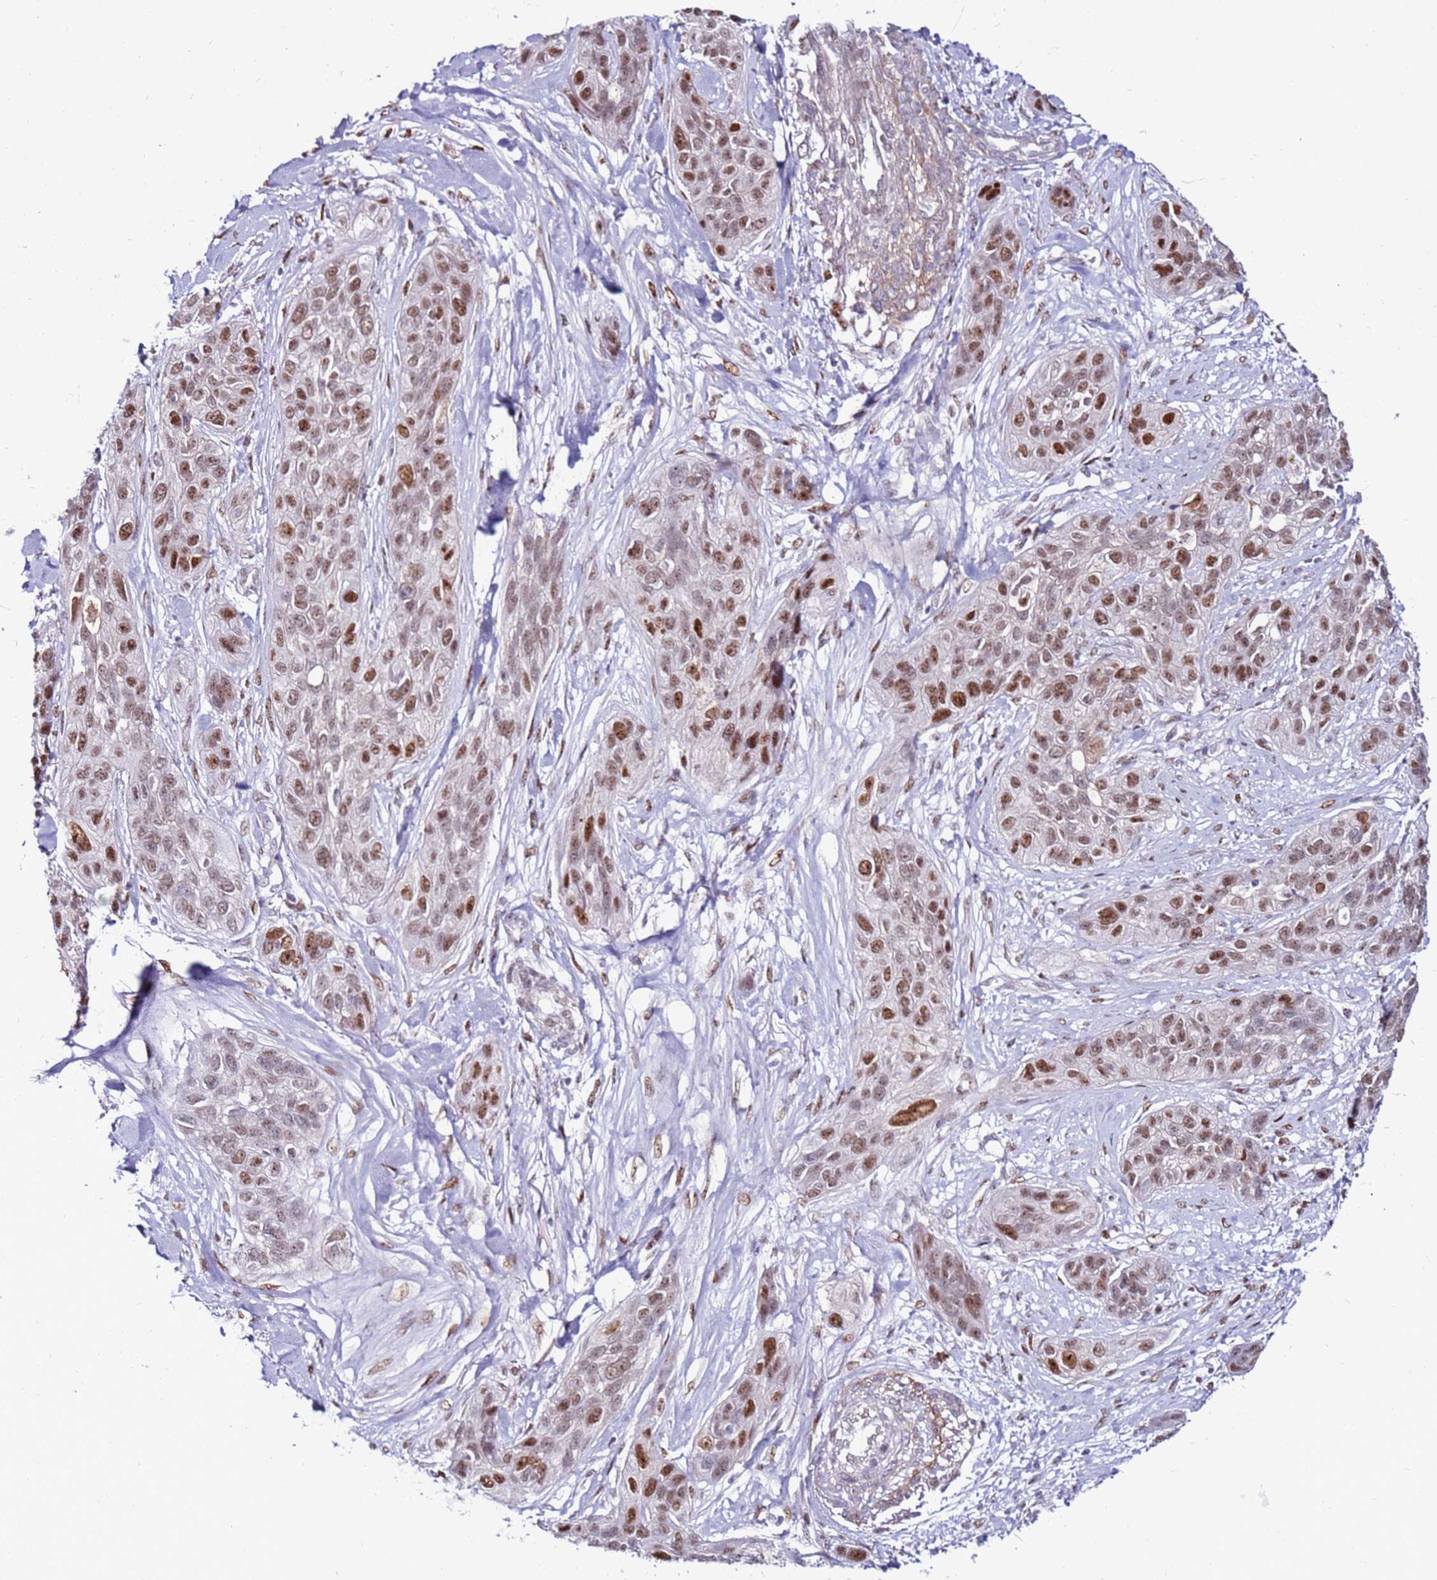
{"staining": {"intensity": "moderate", "quantity": ">75%", "location": "nuclear"}, "tissue": "lung cancer", "cell_type": "Tumor cells", "image_type": "cancer", "snomed": [{"axis": "morphology", "description": "Squamous cell carcinoma, NOS"}, {"axis": "topography", "description": "Lung"}], "caption": "Protein staining exhibits moderate nuclear expression in about >75% of tumor cells in lung cancer.", "gene": "KPNA4", "patient": {"sex": "female", "age": 70}}